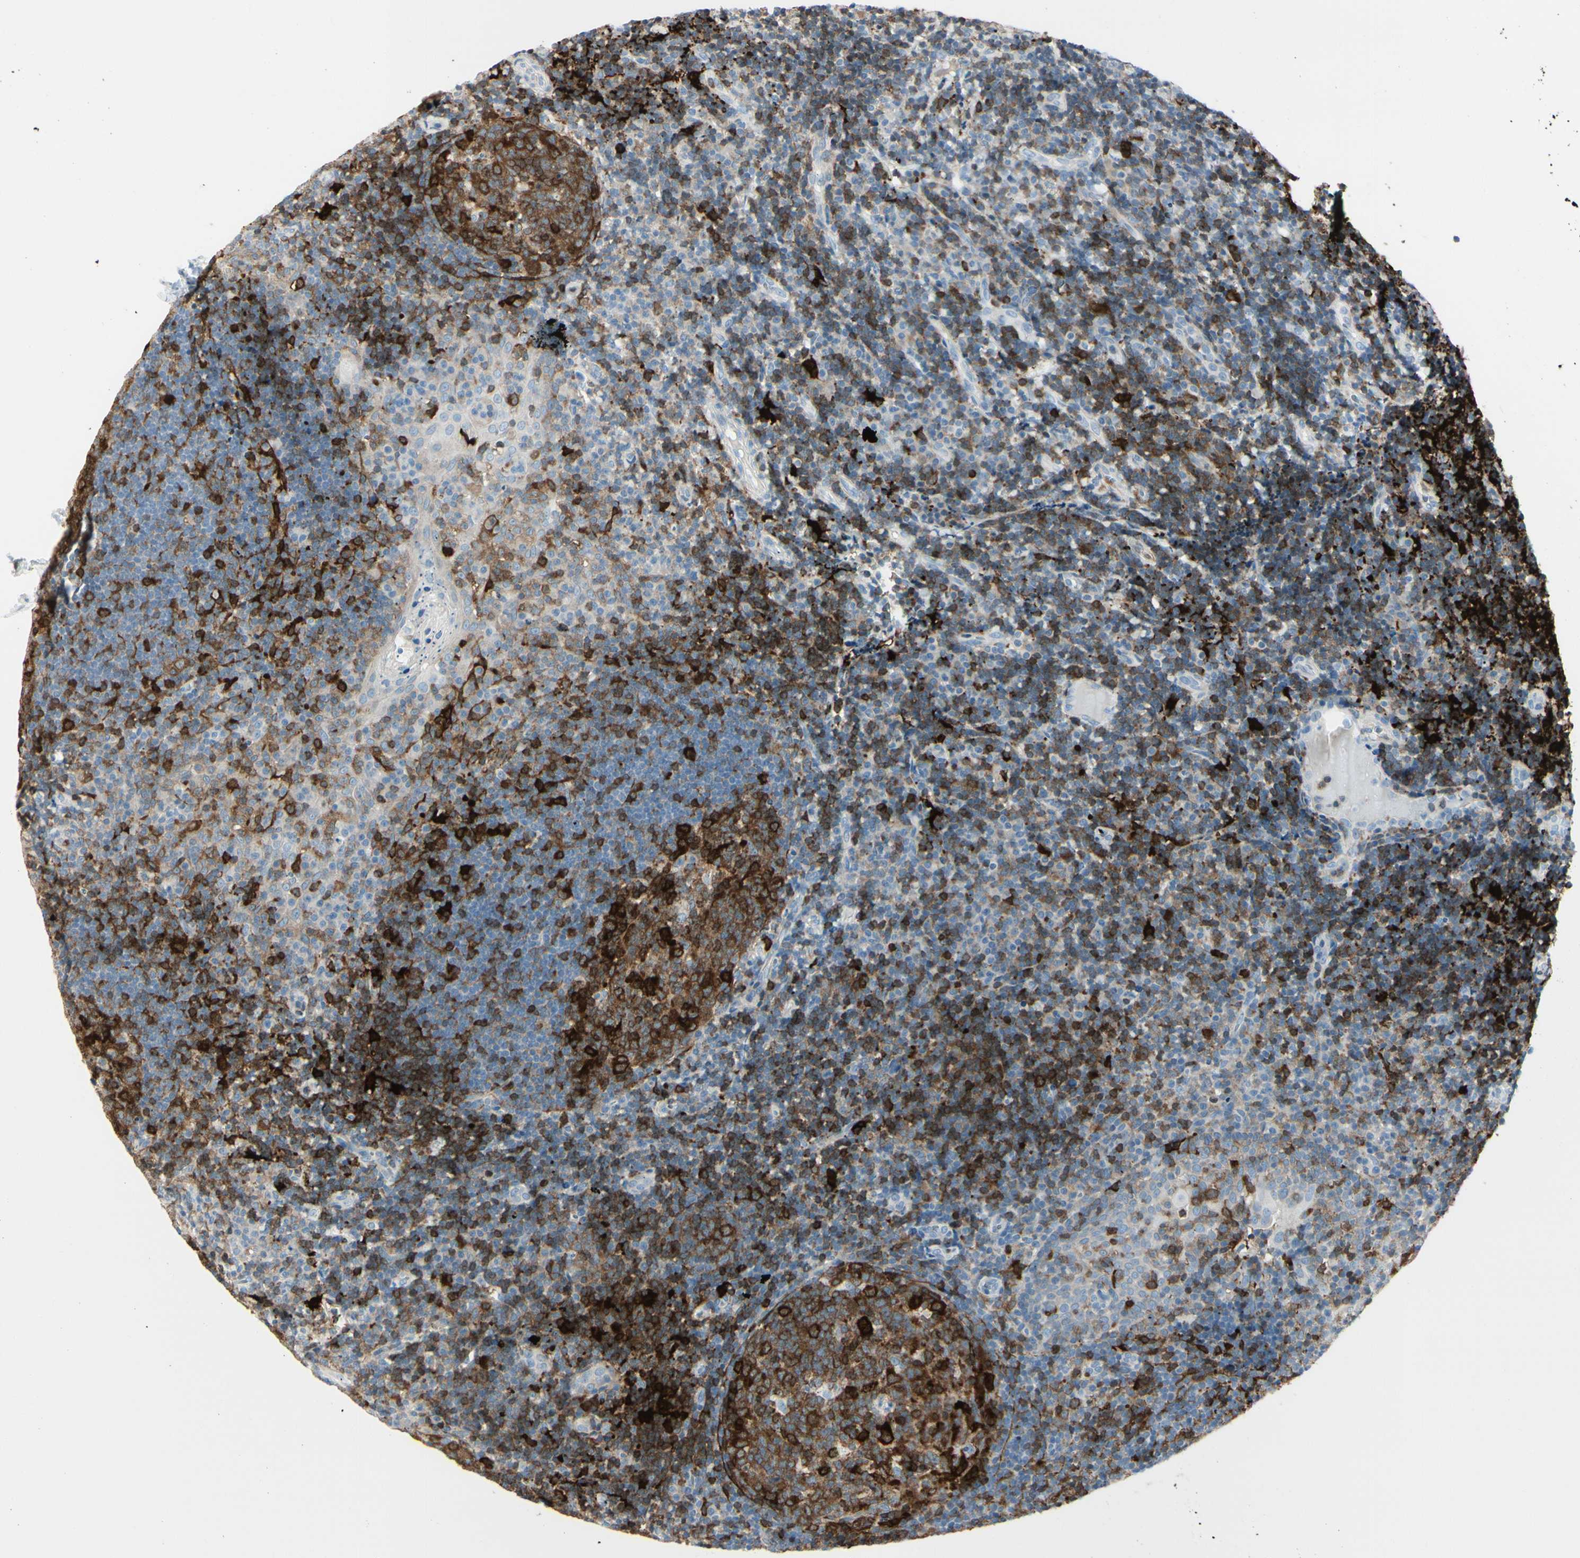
{"staining": {"intensity": "strong", "quantity": ">75%", "location": "cytoplasmic/membranous"}, "tissue": "tonsil", "cell_type": "Germinal center cells", "image_type": "normal", "snomed": [{"axis": "morphology", "description": "Normal tissue, NOS"}, {"axis": "topography", "description": "Tonsil"}], "caption": "Protein analysis of unremarkable tonsil reveals strong cytoplasmic/membranous expression in about >75% of germinal center cells.", "gene": "TRAF1", "patient": {"sex": "female", "age": 40}}